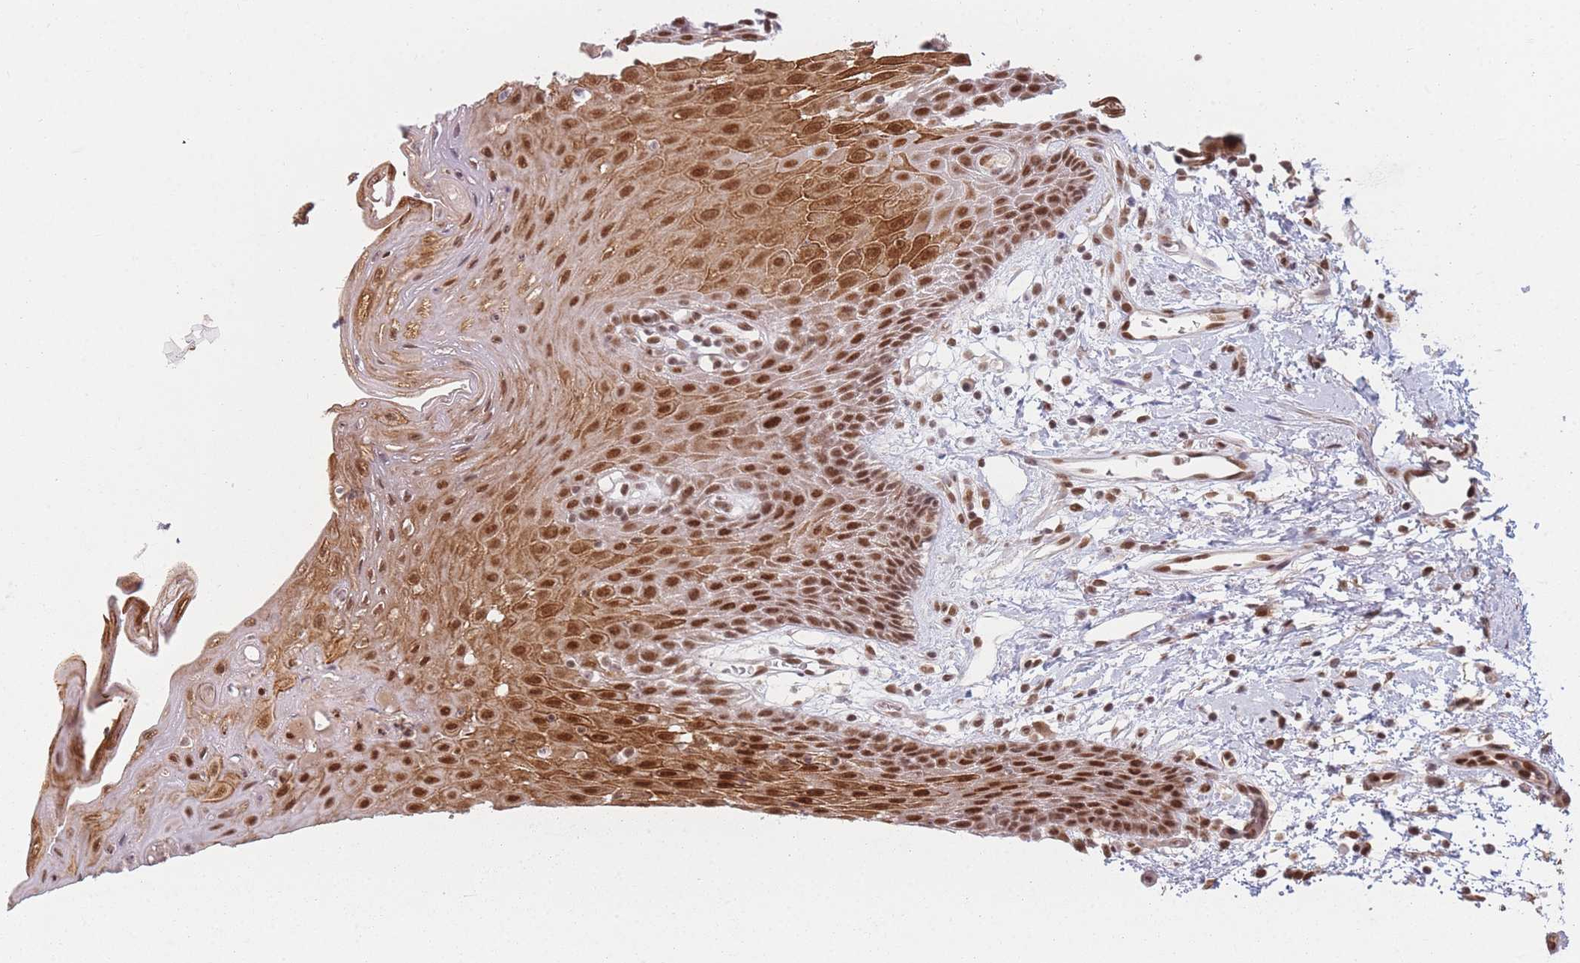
{"staining": {"intensity": "strong", "quantity": ">75%", "location": "cytoplasmic/membranous,nuclear"}, "tissue": "oral mucosa", "cell_type": "Squamous epithelial cells", "image_type": "normal", "snomed": [{"axis": "morphology", "description": "Normal tissue, NOS"}, {"axis": "topography", "description": "Oral tissue"}, {"axis": "topography", "description": "Tounge, NOS"}], "caption": "Immunohistochemical staining of unremarkable oral mucosa demonstrates high levels of strong cytoplasmic/membranous,nuclear positivity in approximately >75% of squamous epithelial cells. (IHC, brightfield microscopy, high magnification).", "gene": "SUPT6H", "patient": {"sex": "female", "age": 59}}